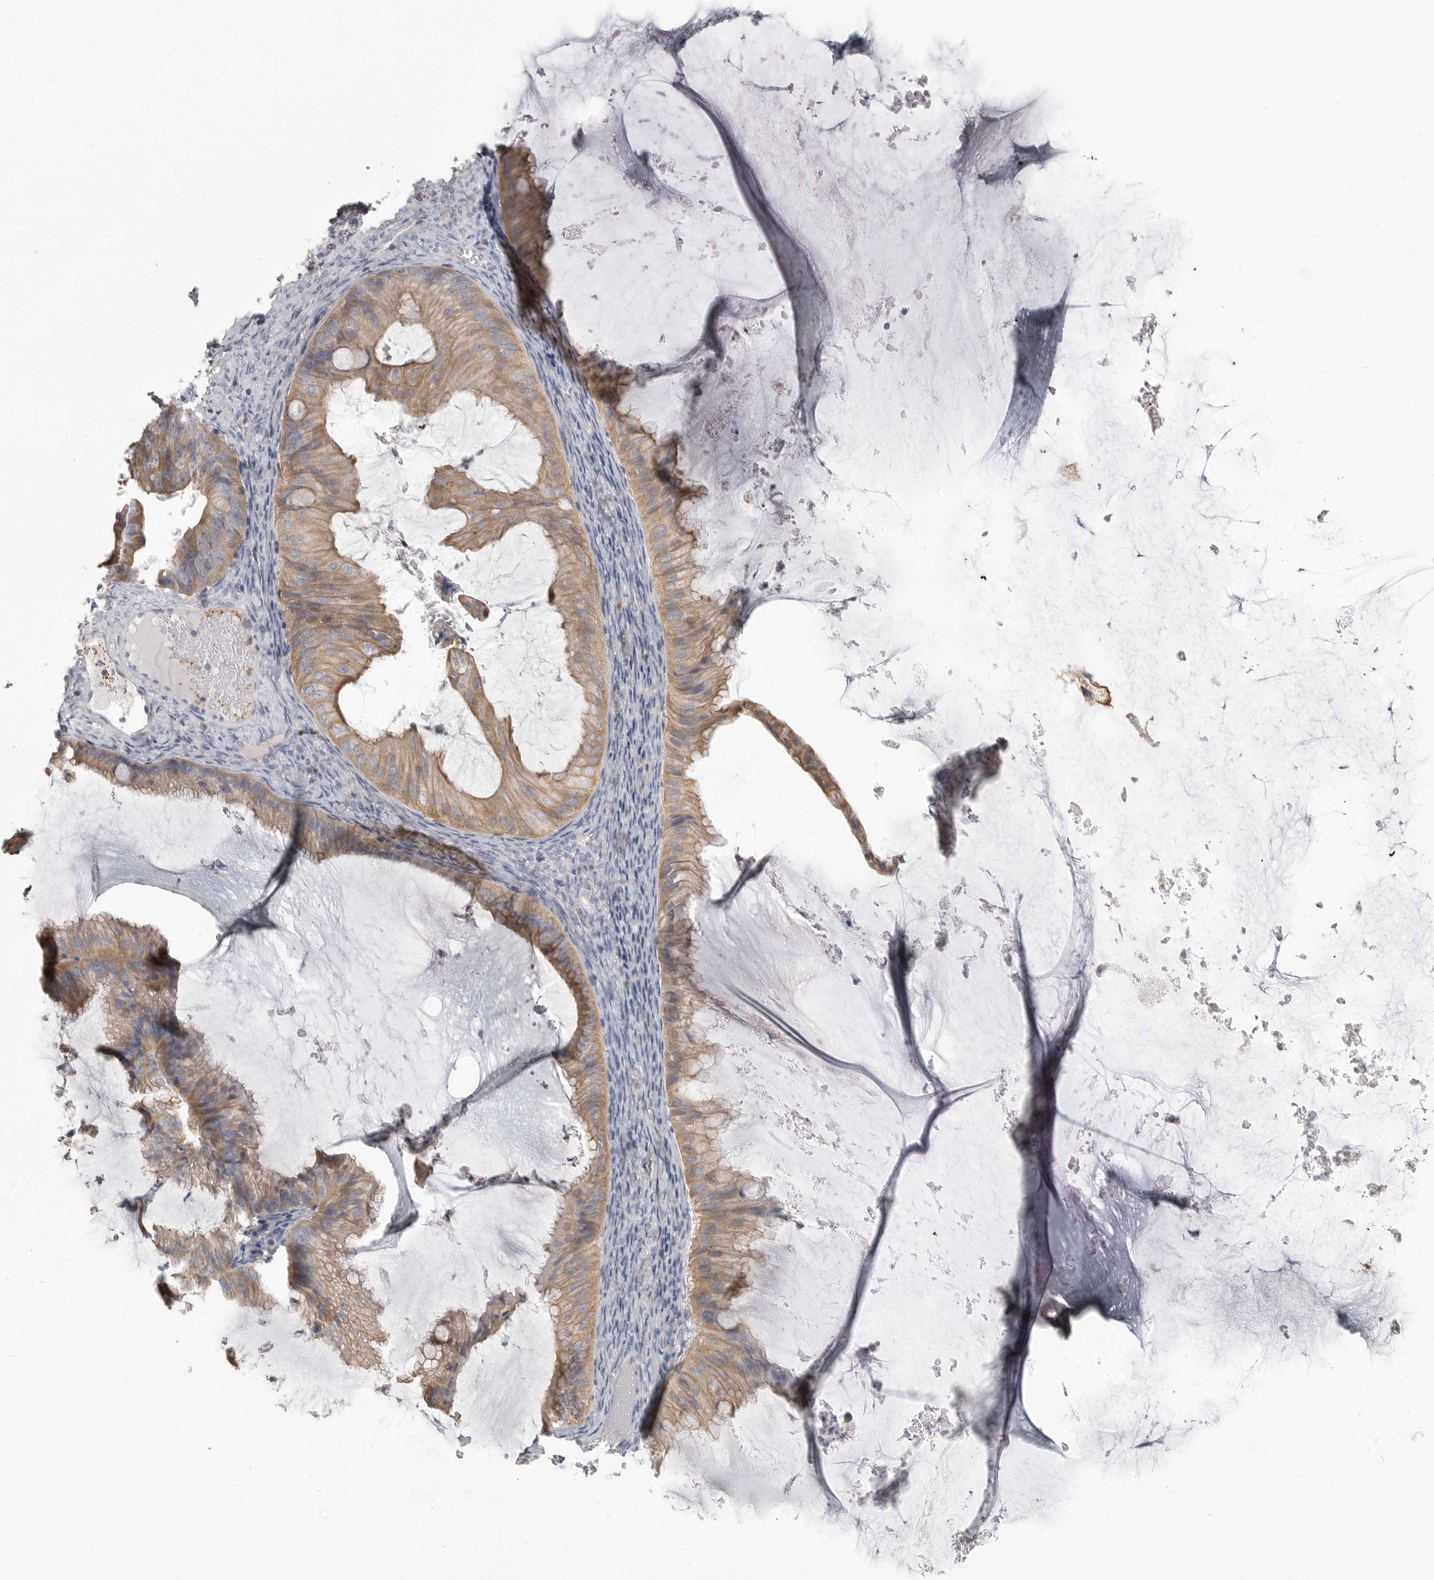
{"staining": {"intensity": "moderate", "quantity": ">75%", "location": "cytoplasmic/membranous"}, "tissue": "ovarian cancer", "cell_type": "Tumor cells", "image_type": "cancer", "snomed": [{"axis": "morphology", "description": "Cystadenocarcinoma, mucinous, NOS"}, {"axis": "topography", "description": "Ovary"}], "caption": "High-magnification brightfield microscopy of ovarian cancer (mucinous cystadenocarcinoma) stained with DAB (brown) and counterstained with hematoxylin (blue). tumor cells exhibit moderate cytoplasmic/membranous expression is present in about>75% of cells.", "gene": "CMTM6", "patient": {"sex": "female", "age": 61}}